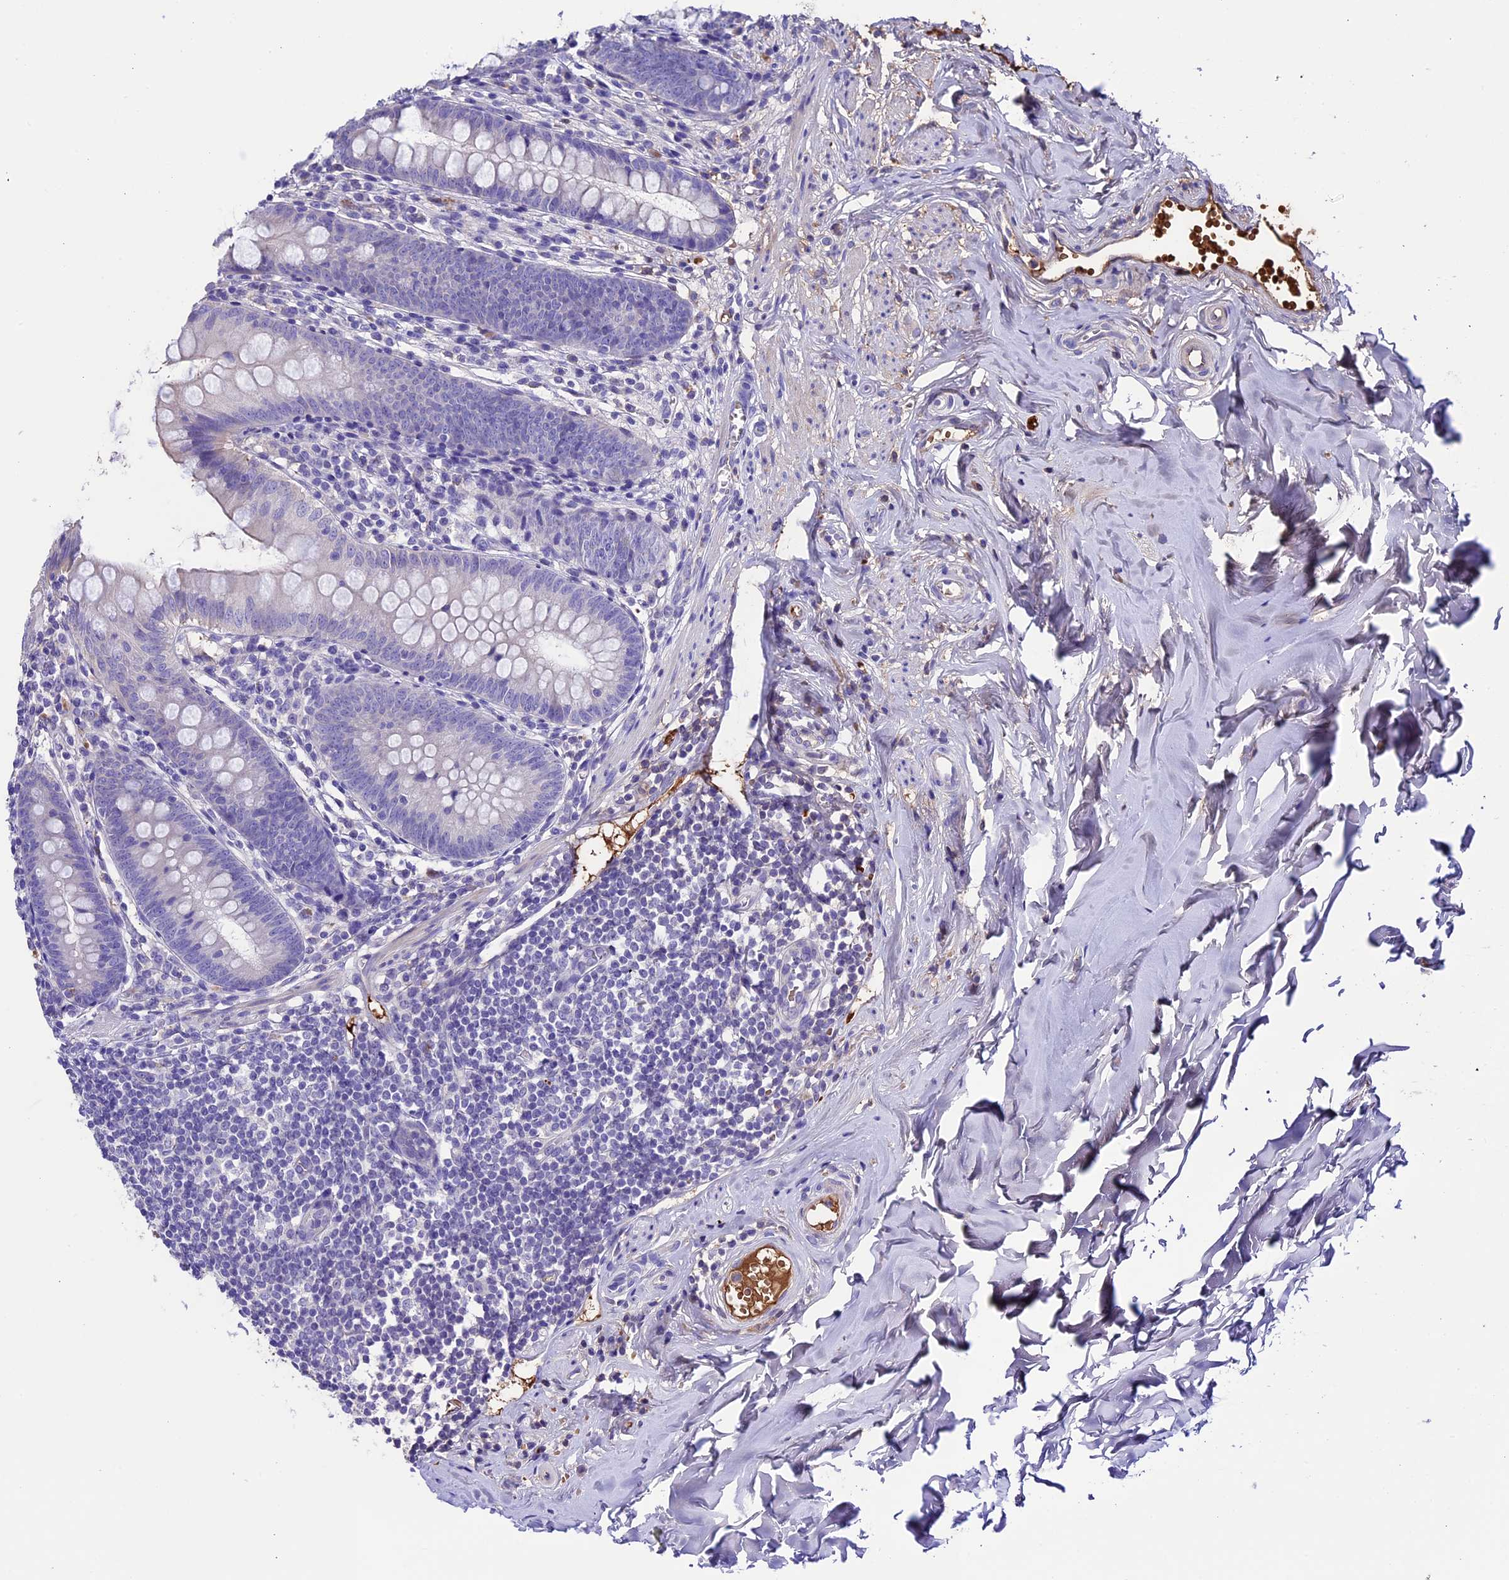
{"staining": {"intensity": "weak", "quantity": "<25%", "location": "cytoplasmic/membranous"}, "tissue": "appendix", "cell_type": "Glandular cells", "image_type": "normal", "snomed": [{"axis": "morphology", "description": "Normal tissue, NOS"}, {"axis": "topography", "description": "Appendix"}], "caption": "Glandular cells are negative for protein expression in normal human appendix. (Brightfield microscopy of DAB (3,3'-diaminobenzidine) immunohistochemistry (IHC) at high magnification).", "gene": "TCP11L2", "patient": {"sex": "female", "age": 51}}